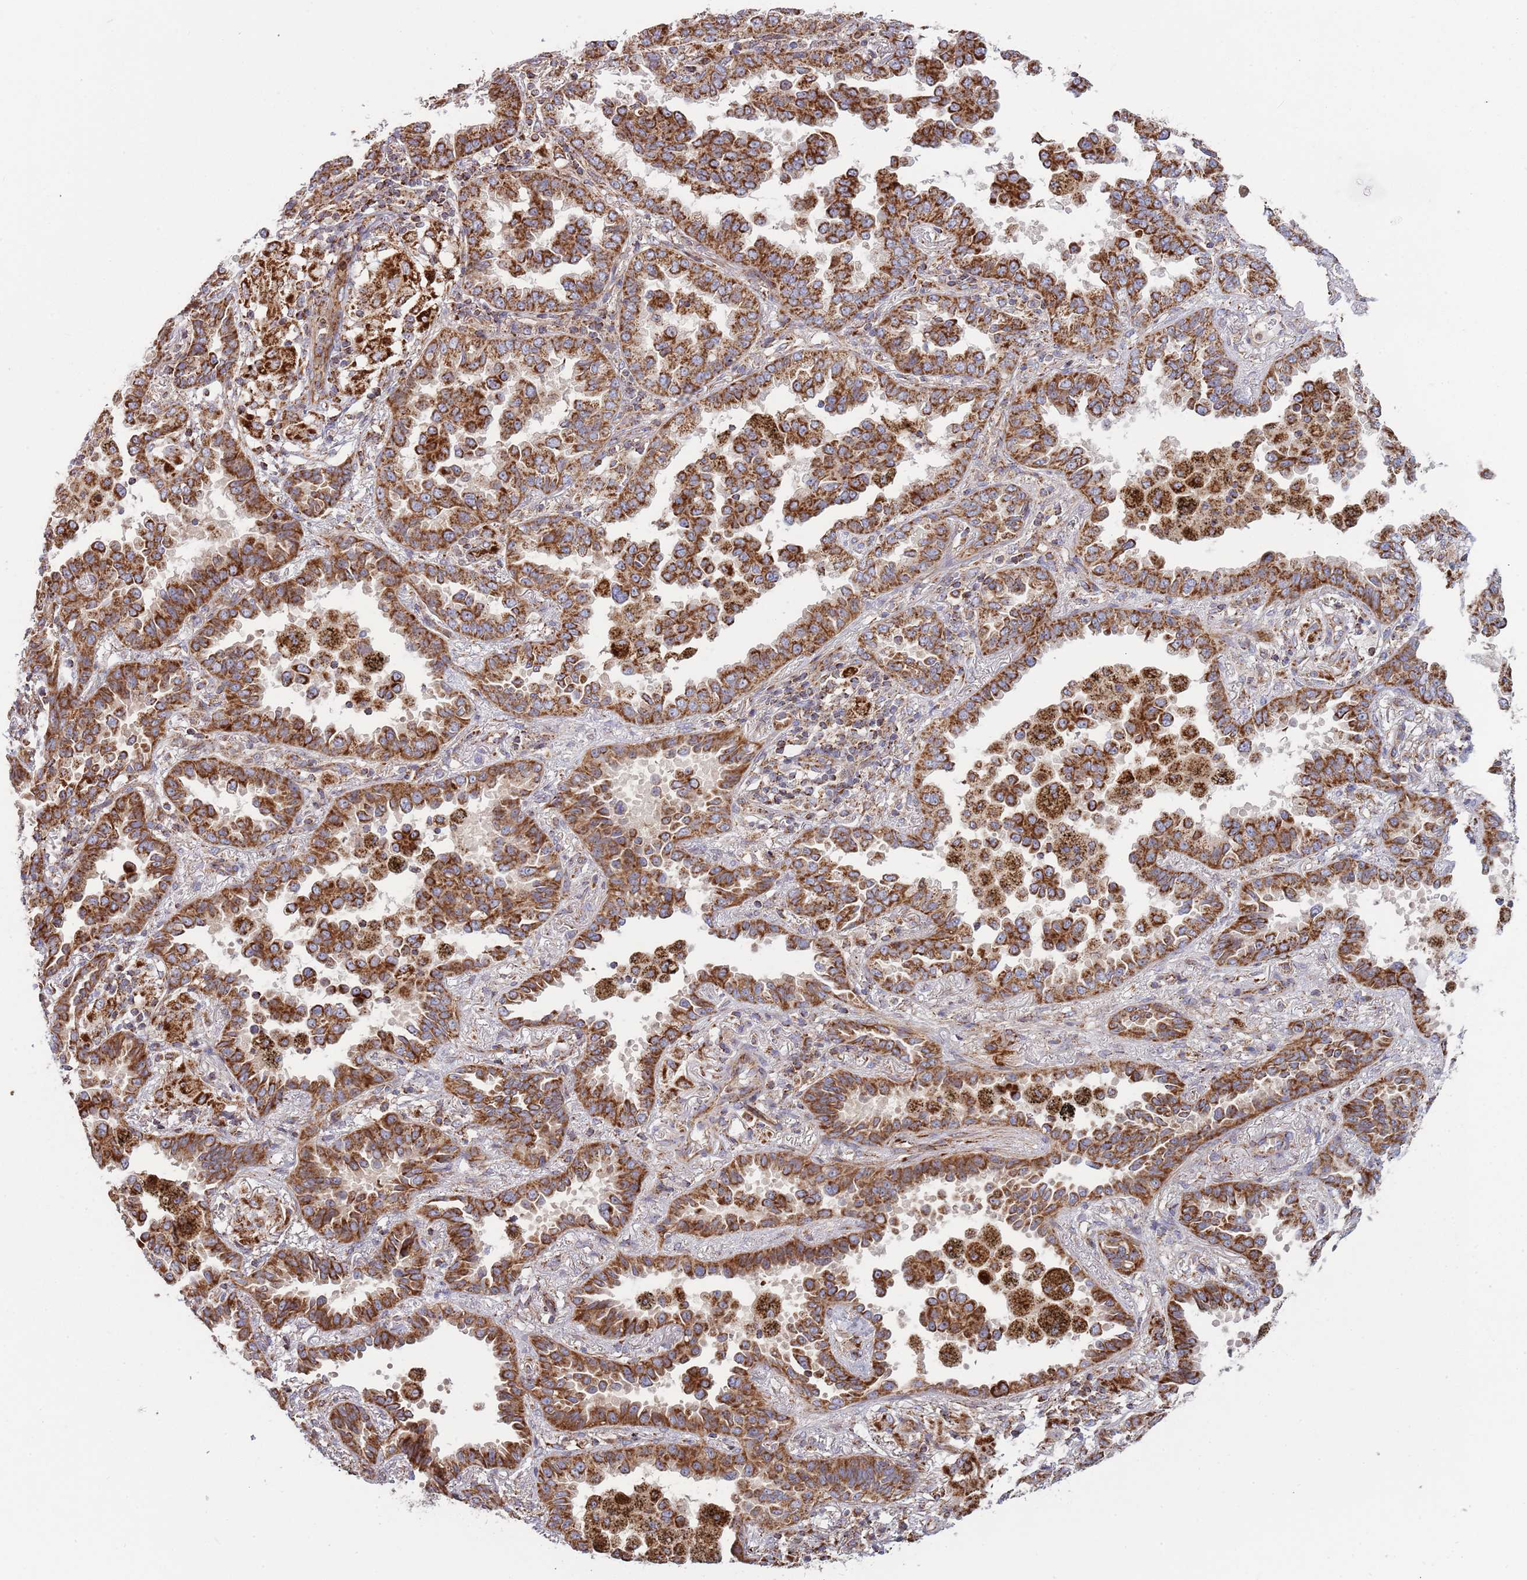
{"staining": {"intensity": "strong", "quantity": ">75%", "location": "cytoplasmic/membranous"}, "tissue": "lung cancer", "cell_type": "Tumor cells", "image_type": "cancer", "snomed": [{"axis": "morphology", "description": "Normal tissue, NOS"}, {"axis": "morphology", "description": "Adenocarcinoma, NOS"}, {"axis": "topography", "description": "Lung"}], "caption": "Immunohistochemistry image of lung cancer (adenocarcinoma) stained for a protein (brown), which demonstrates high levels of strong cytoplasmic/membranous expression in about >75% of tumor cells.", "gene": "ATP5PD", "patient": {"sex": "male", "age": 59}}